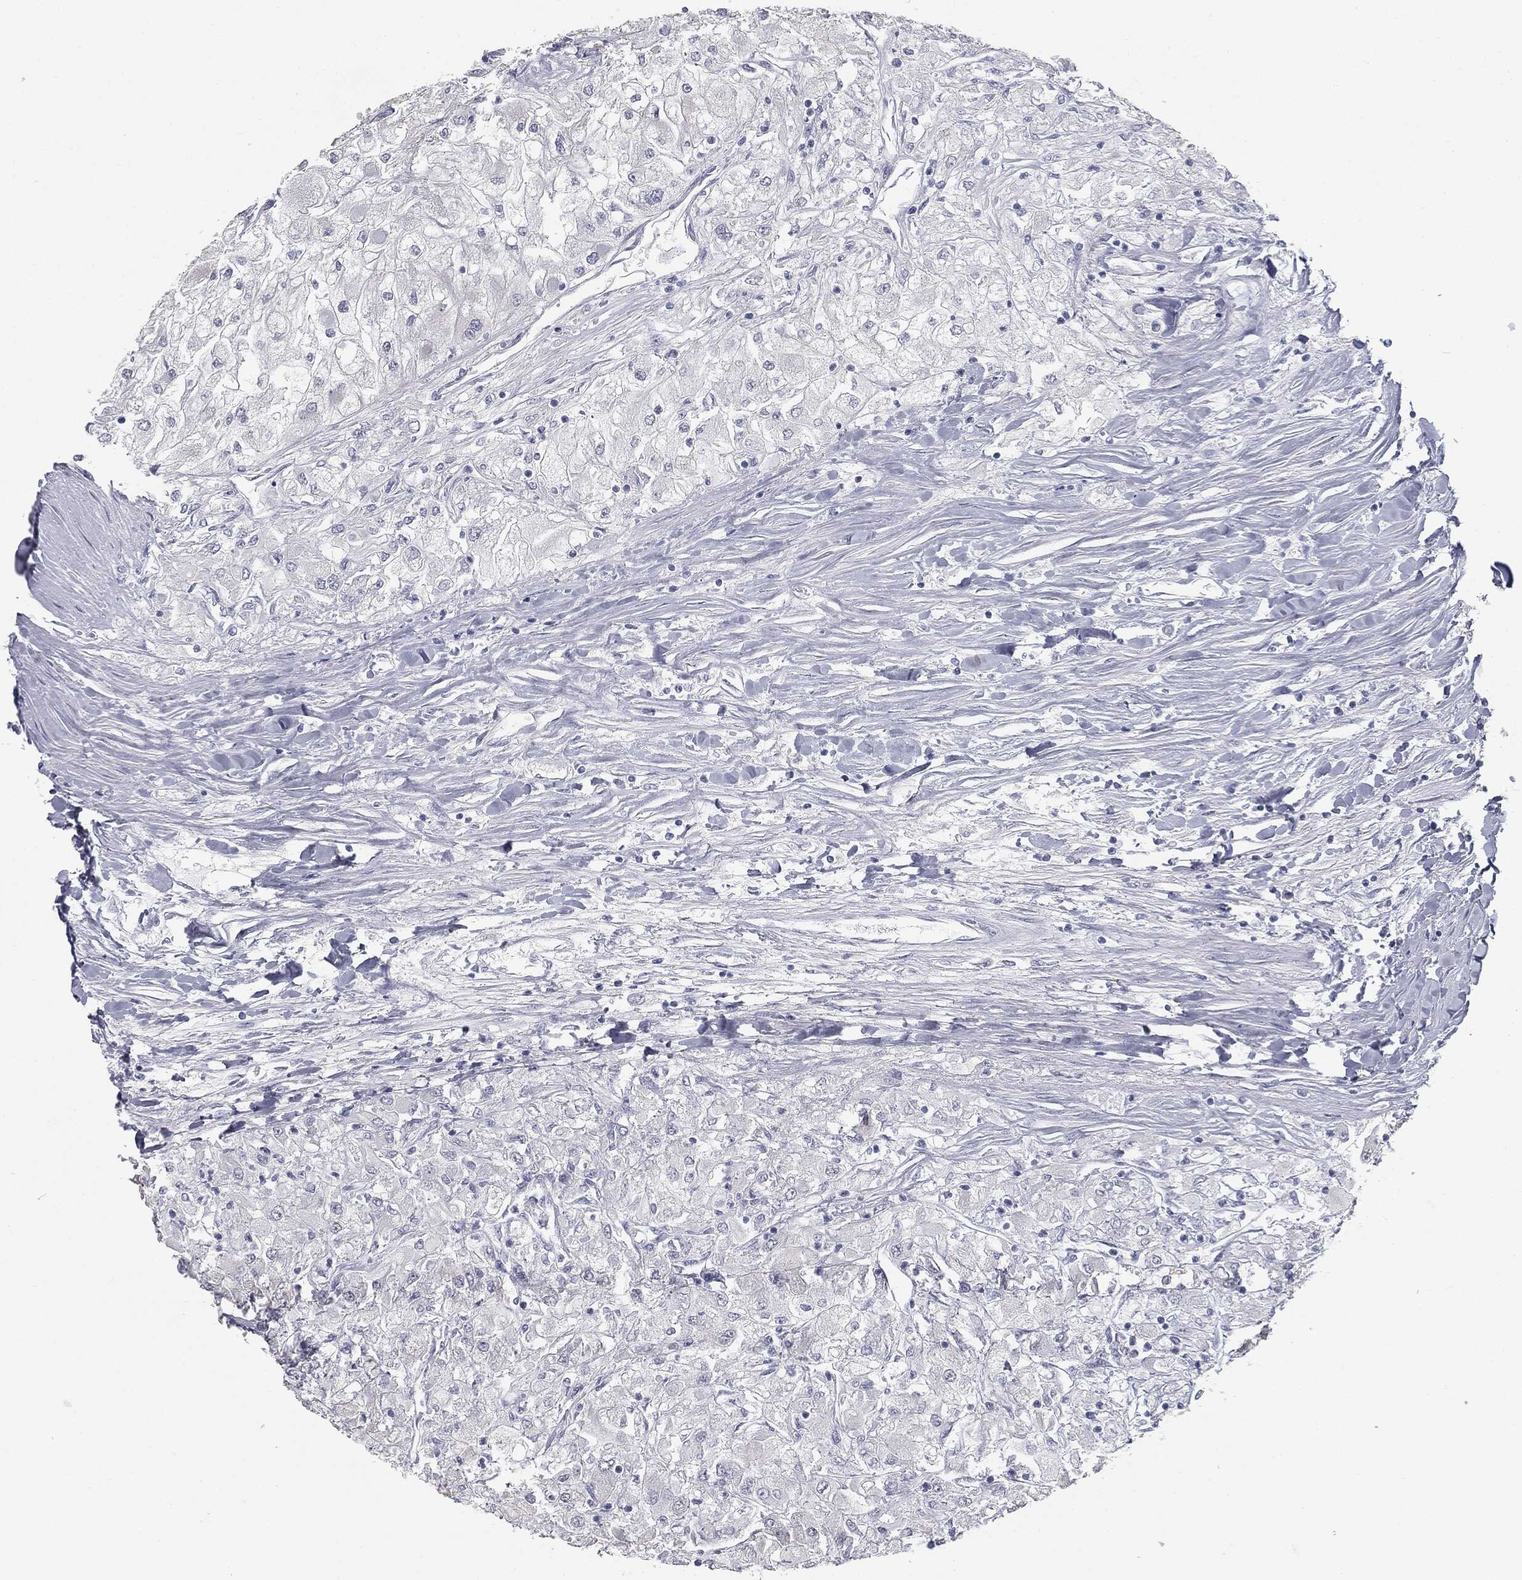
{"staining": {"intensity": "negative", "quantity": "none", "location": "none"}, "tissue": "renal cancer", "cell_type": "Tumor cells", "image_type": "cancer", "snomed": [{"axis": "morphology", "description": "Adenocarcinoma, NOS"}, {"axis": "topography", "description": "Kidney"}], "caption": "DAB (3,3'-diaminobenzidine) immunohistochemical staining of human renal cancer (adenocarcinoma) demonstrates no significant staining in tumor cells.", "gene": "MUC5AC", "patient": {"sex": "male", "age": 80}}